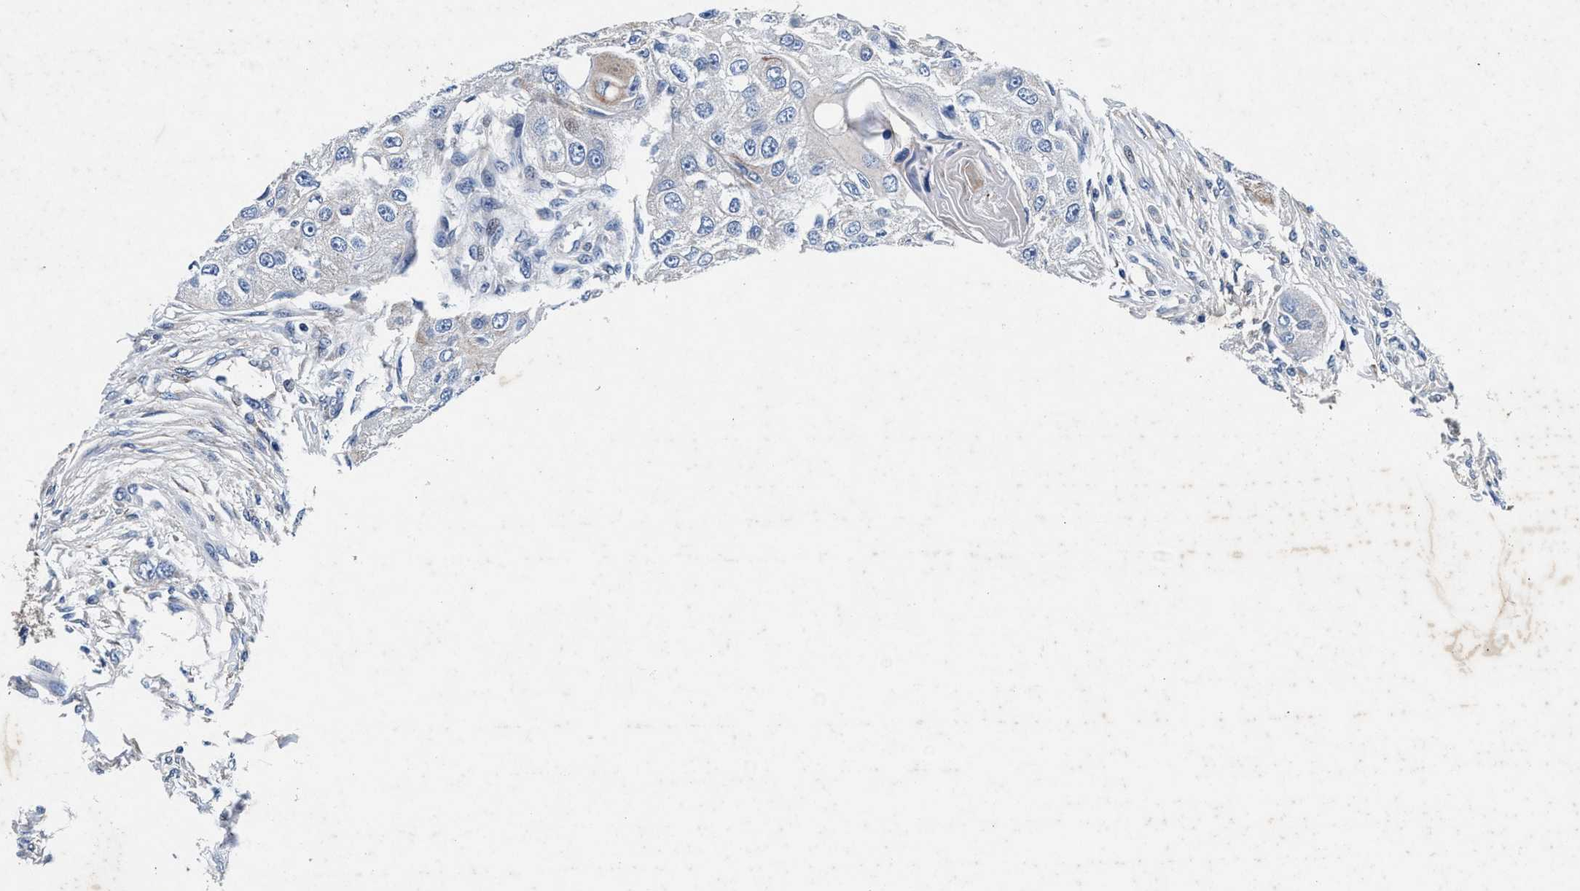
{"staining": {"intensity": "negative", "quantity": "none", "location": "none"}, "tissue": "head and neck cancer", "cell_type": "Tumor cells", "image_type": "cancer", "snomed": [{"axis": "morphology", "description": "Normal tissue, NOS"}, {"axis": "morphology", "description": "Squamous cell carcinoma, NOS"}, {"axis": "topography", "description": "Skeletal muscle"}, {"axis": "topography", "description": "Head-Neck"}], "caption": "Tumor cells are negative for protein expression in human head and neck cancer (squamous cell carcinoma).", "gene": "SLC8A1", "patient": {"sex": "male", "age": 51}}